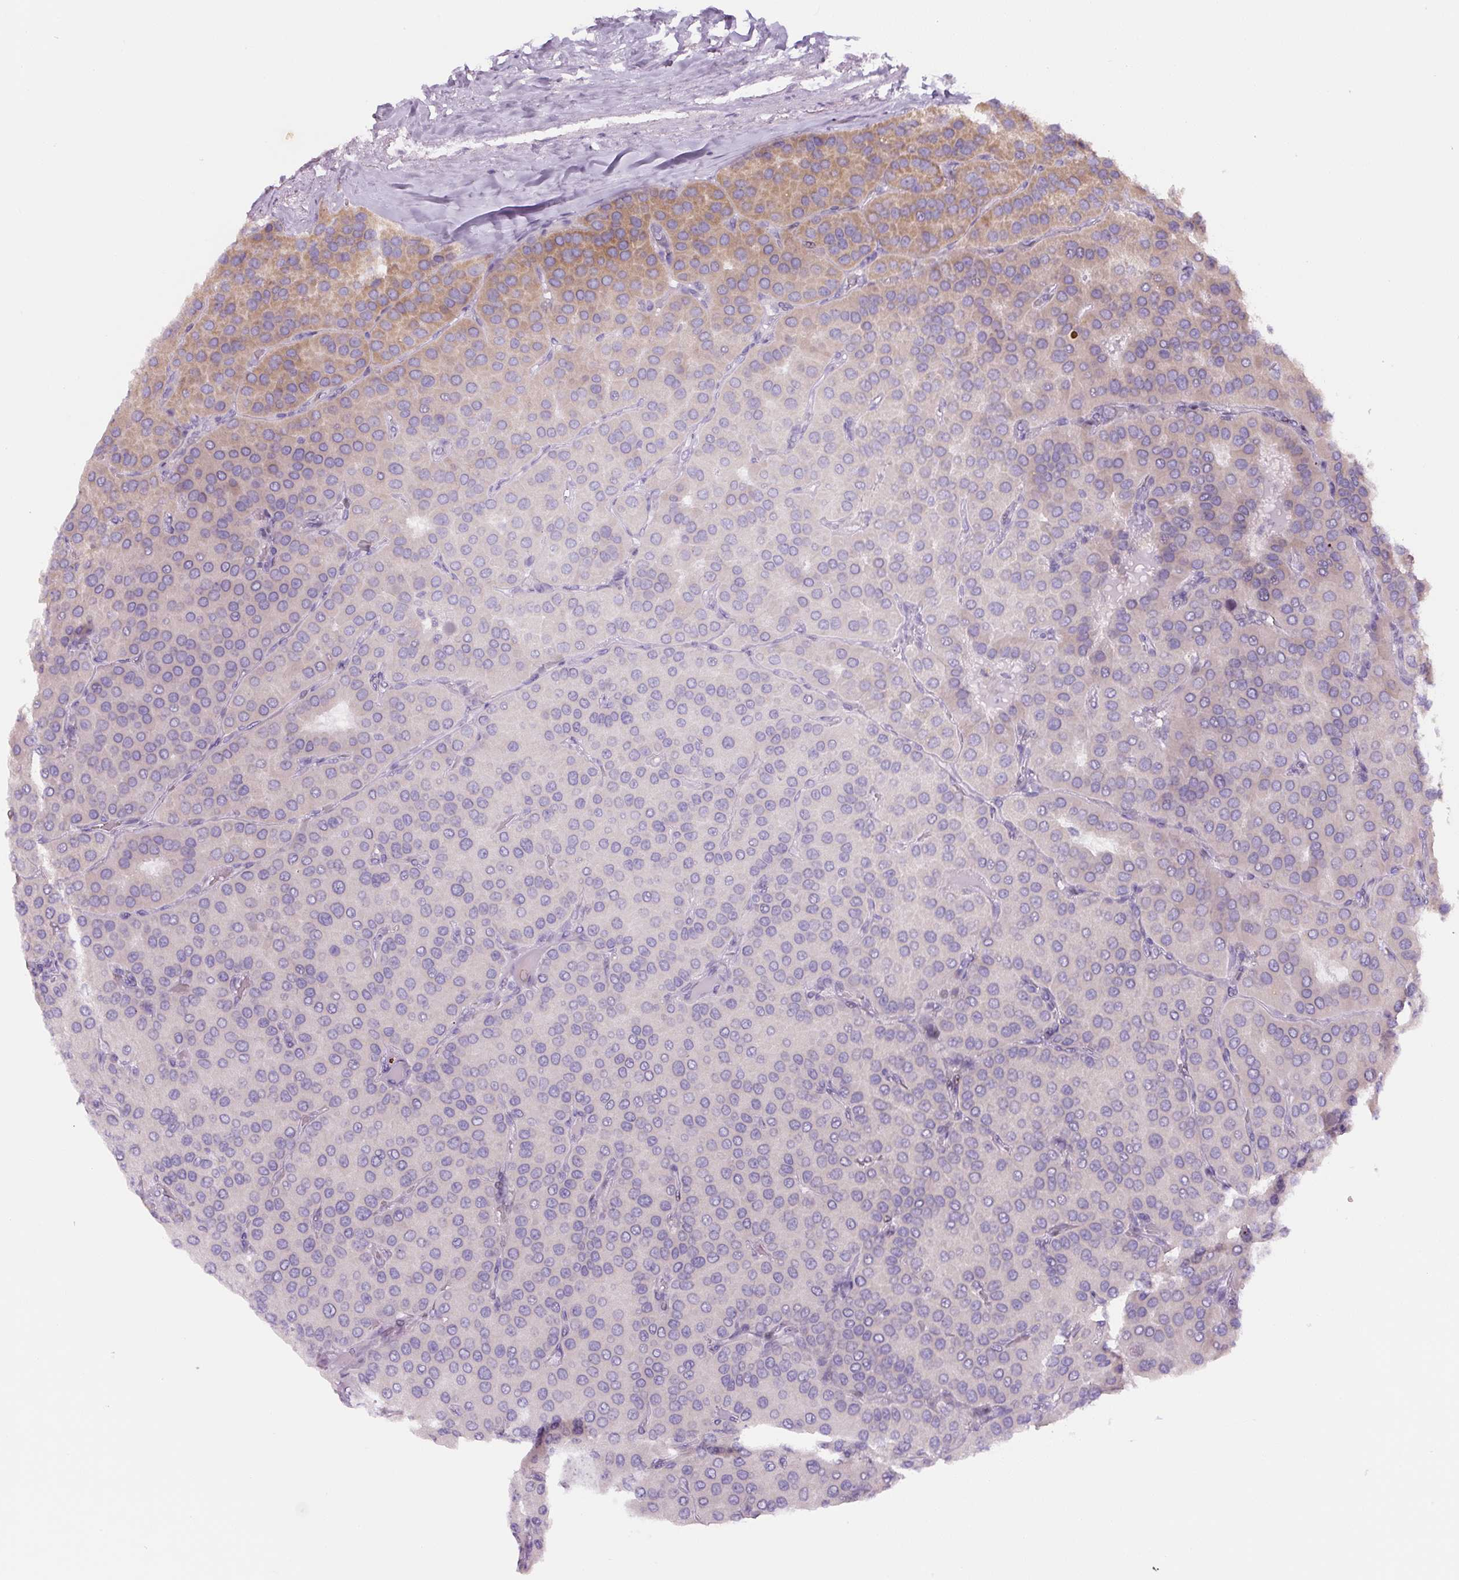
{"staining": {"intensity": "negative", "quantity": "none", "location": "none"}, "tissue": "parathyroid gland", "cell_type": "Glandular cells", "image_type": "normal", "snomed": [{"axis": "morphology", "description": "Normal tissue, NOS"}, {"axis": "morphology", "description": "Adenoma, NOS"}, {"axis": "topography", "description": "Parathyroid gland"}], "caption": "Immunohistochemical staining of unremarkable human parathyroid gland shows no significant expression in glandular cells. (Immunohistochemistry (ihc), brightfield microscopy, high magnification).", "gene": "YIF1B", "patient": {"sex": "female", "age": 86}}